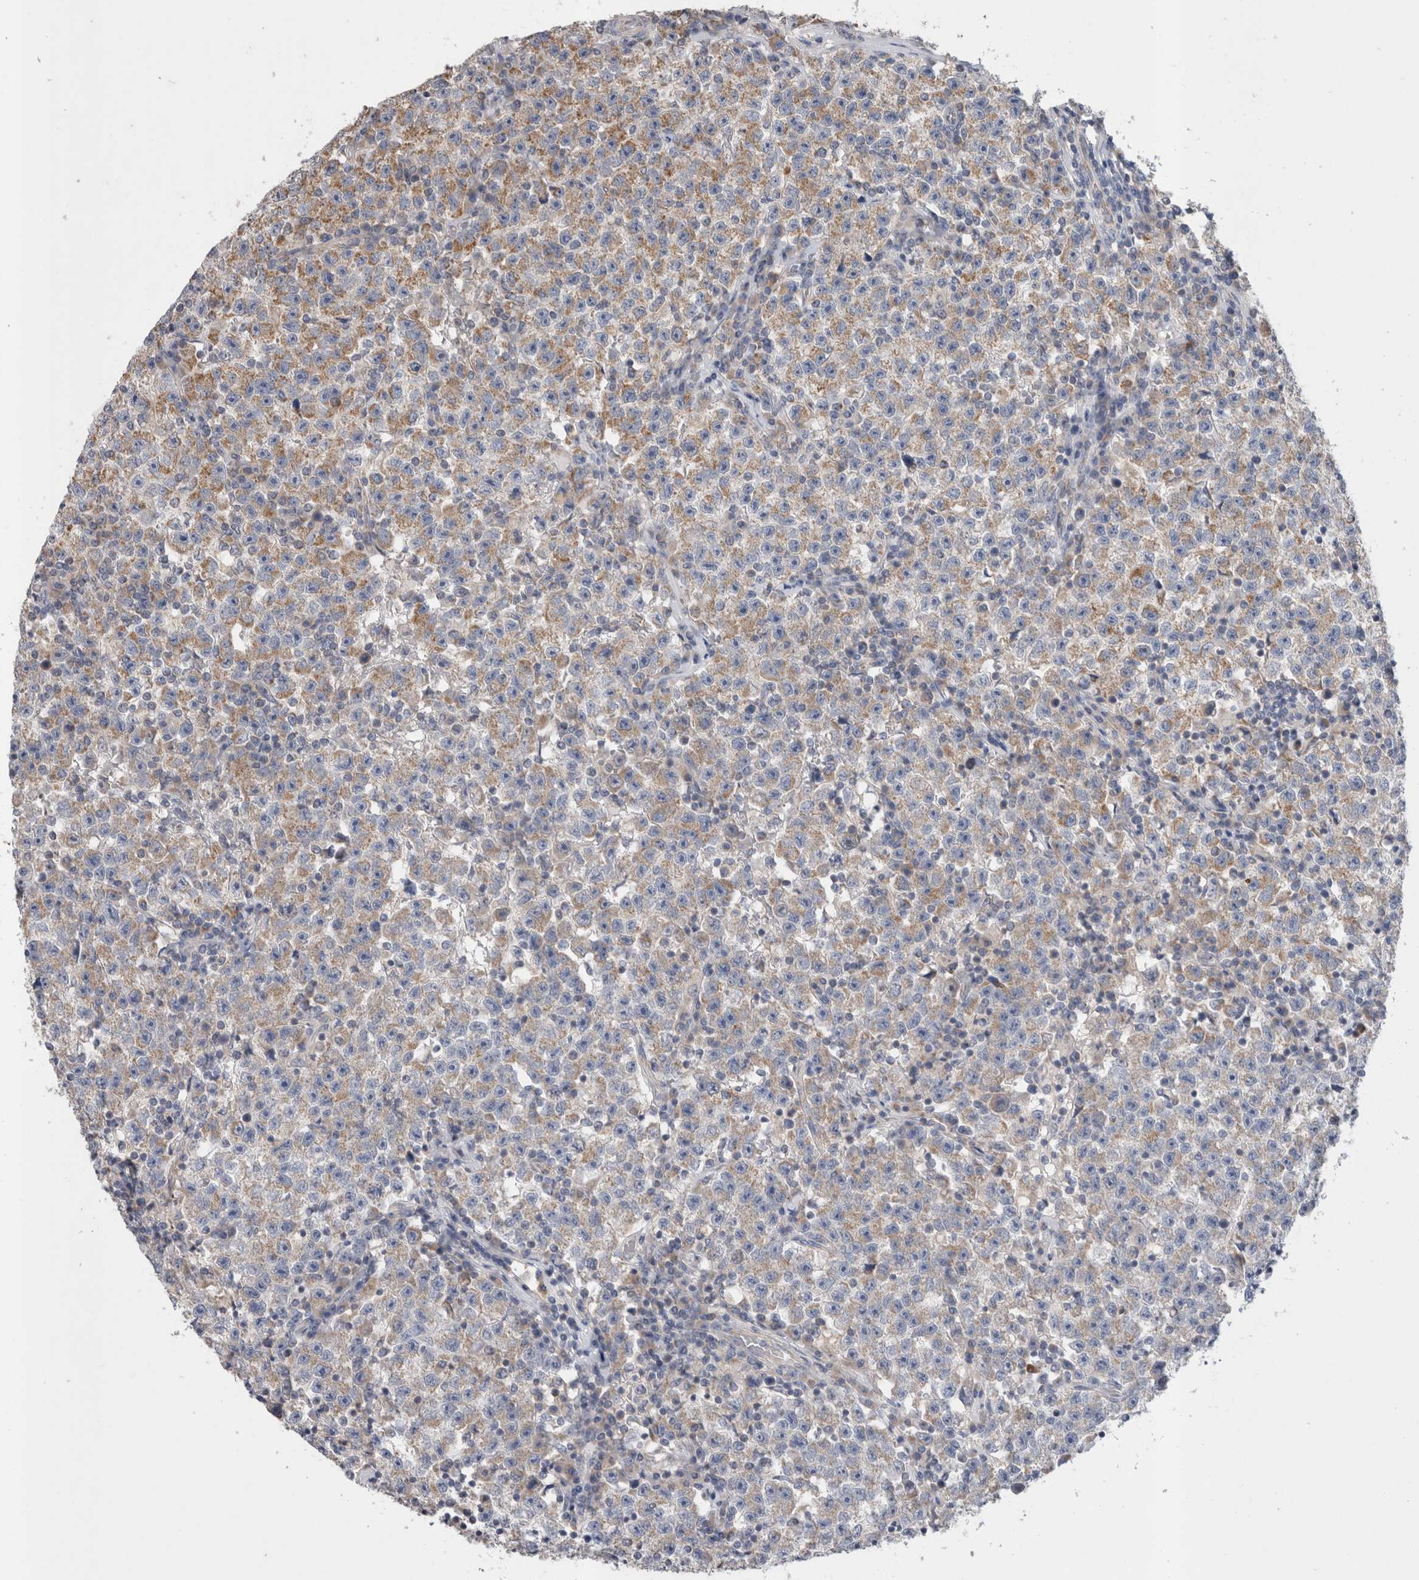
{"staining": {"intensity": "weak", "quantity": "25%-75%", "location": "cytoplasmic/membranous"}, "tissue": "testis cancer", "cell_type": "Tumor cells", "image_type": "cancer", "snomed": [{"axis": "morphology", "description": "Seminoma, NOS"}, {"axis": "topography", "description": "Testis"}], "caption": "Protein staining of testis cancer tissue exhibits weak cytoplasmic/membranous expression in approximately 25%-75% of tumor cells.", "gene": "IARS2", "patient": {"sex": "male", "age": 22}}